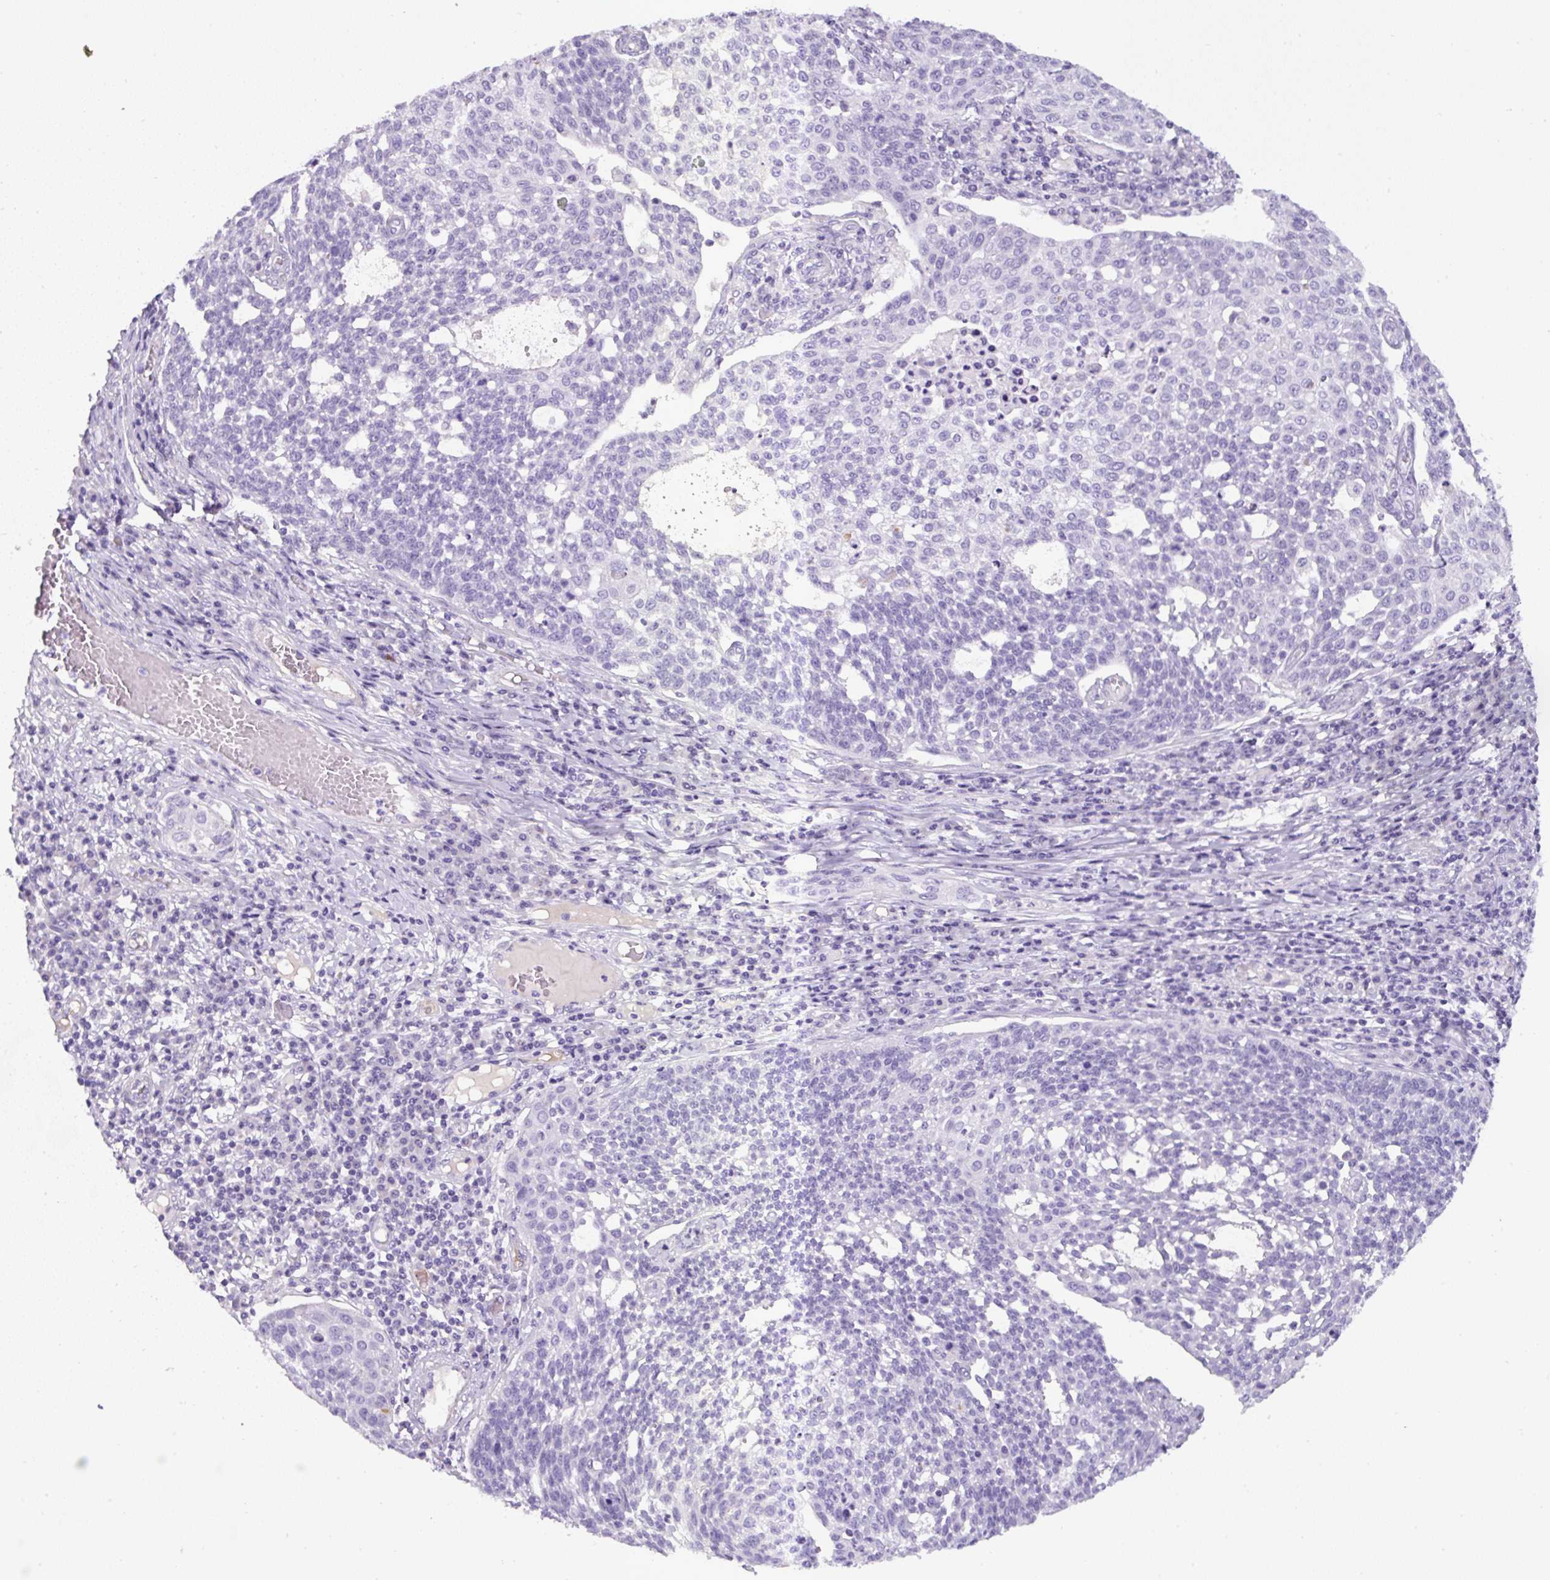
{"staining": {"intensity": "negative", "quantity": "none", "location": "none"}, "tissue": "cervical cancer", "cell_type": "Tumor cells", "image_type": "cancer", "snomed": [{"axis": "morphology", "description": "Squamous cell carcinoma, NOS"}, {"axis": "topography", "description": "Cervix"}], "caption": "DAB (3,3'-diaminobenzidine) immunohistochemical staining of squamous cell carcinoma (cervical) demonstrates no significant expression in tumor cells.", "gene": "OR14A2", "patient": {"sex": "female", "age": 34}}